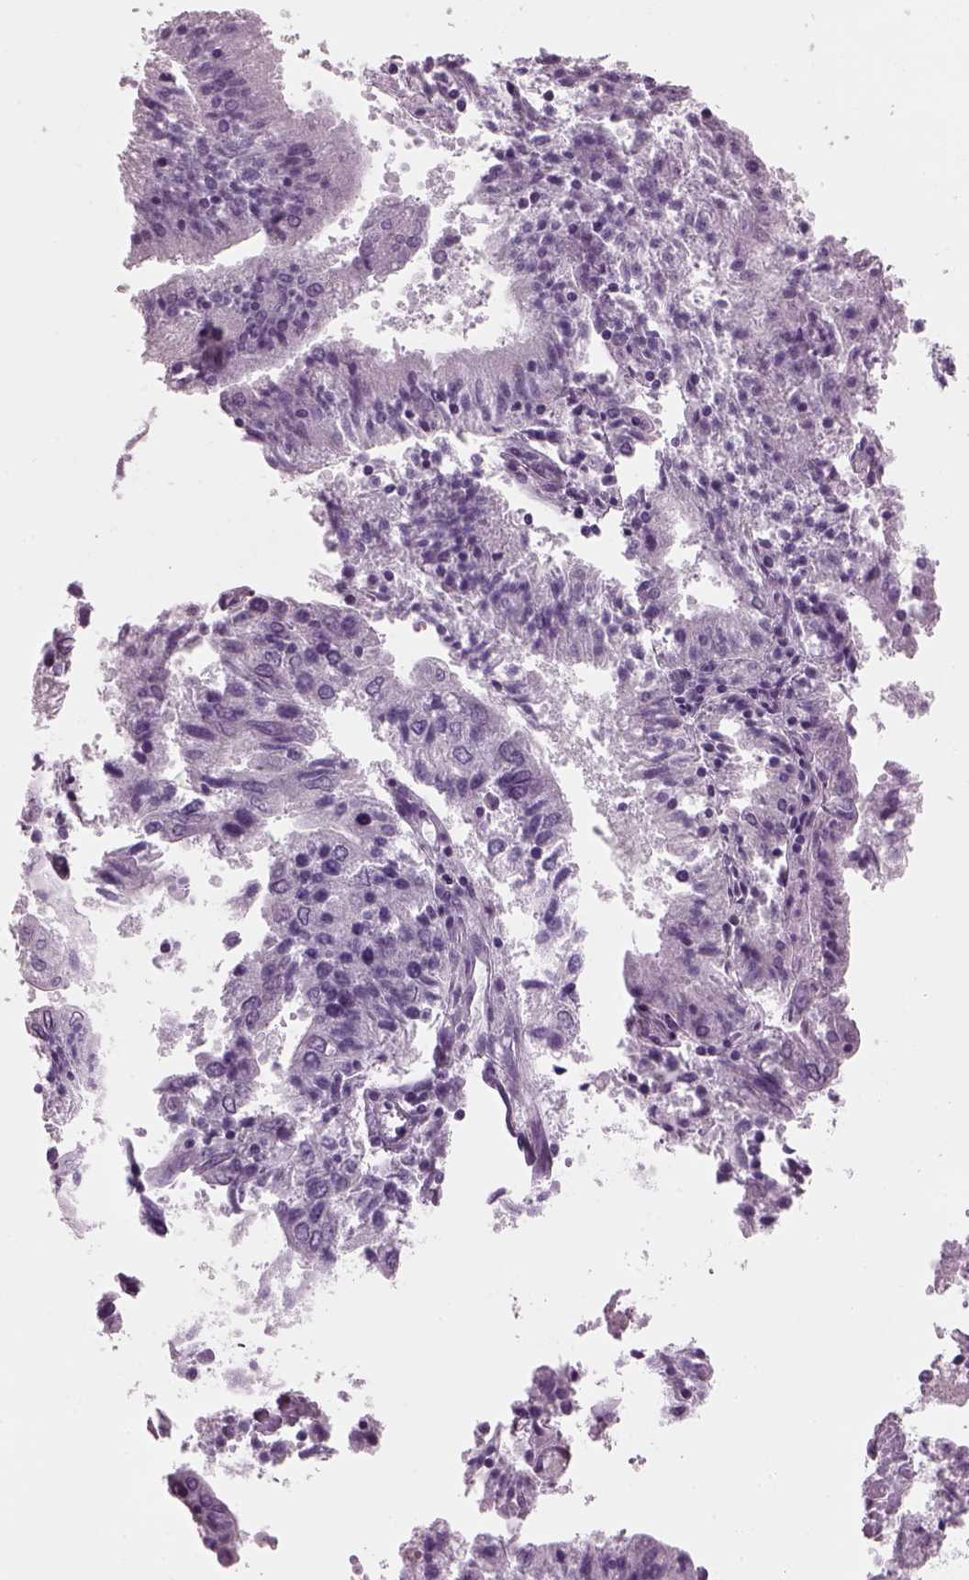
{"staining": {"intensity": "negative", "quantity": "none", "location": "none"}, "tissue": "endometrial cancer", "cell_type": "Tumor cells", "image_type": "cancer", "snomed": [{"axis": "morphology", "description": "Adenocarcinoma, NOS"}, {"axis": "topography", "description": "Endometrium"}], "caption": "High power microscopy image of an immunohistochemistry (IHC) photomicrograph of endometrial cancer, revealing no significant positivity in tumor cells.", "gene": "PRR9", "patient": {"sex": "female", "age": 82}}